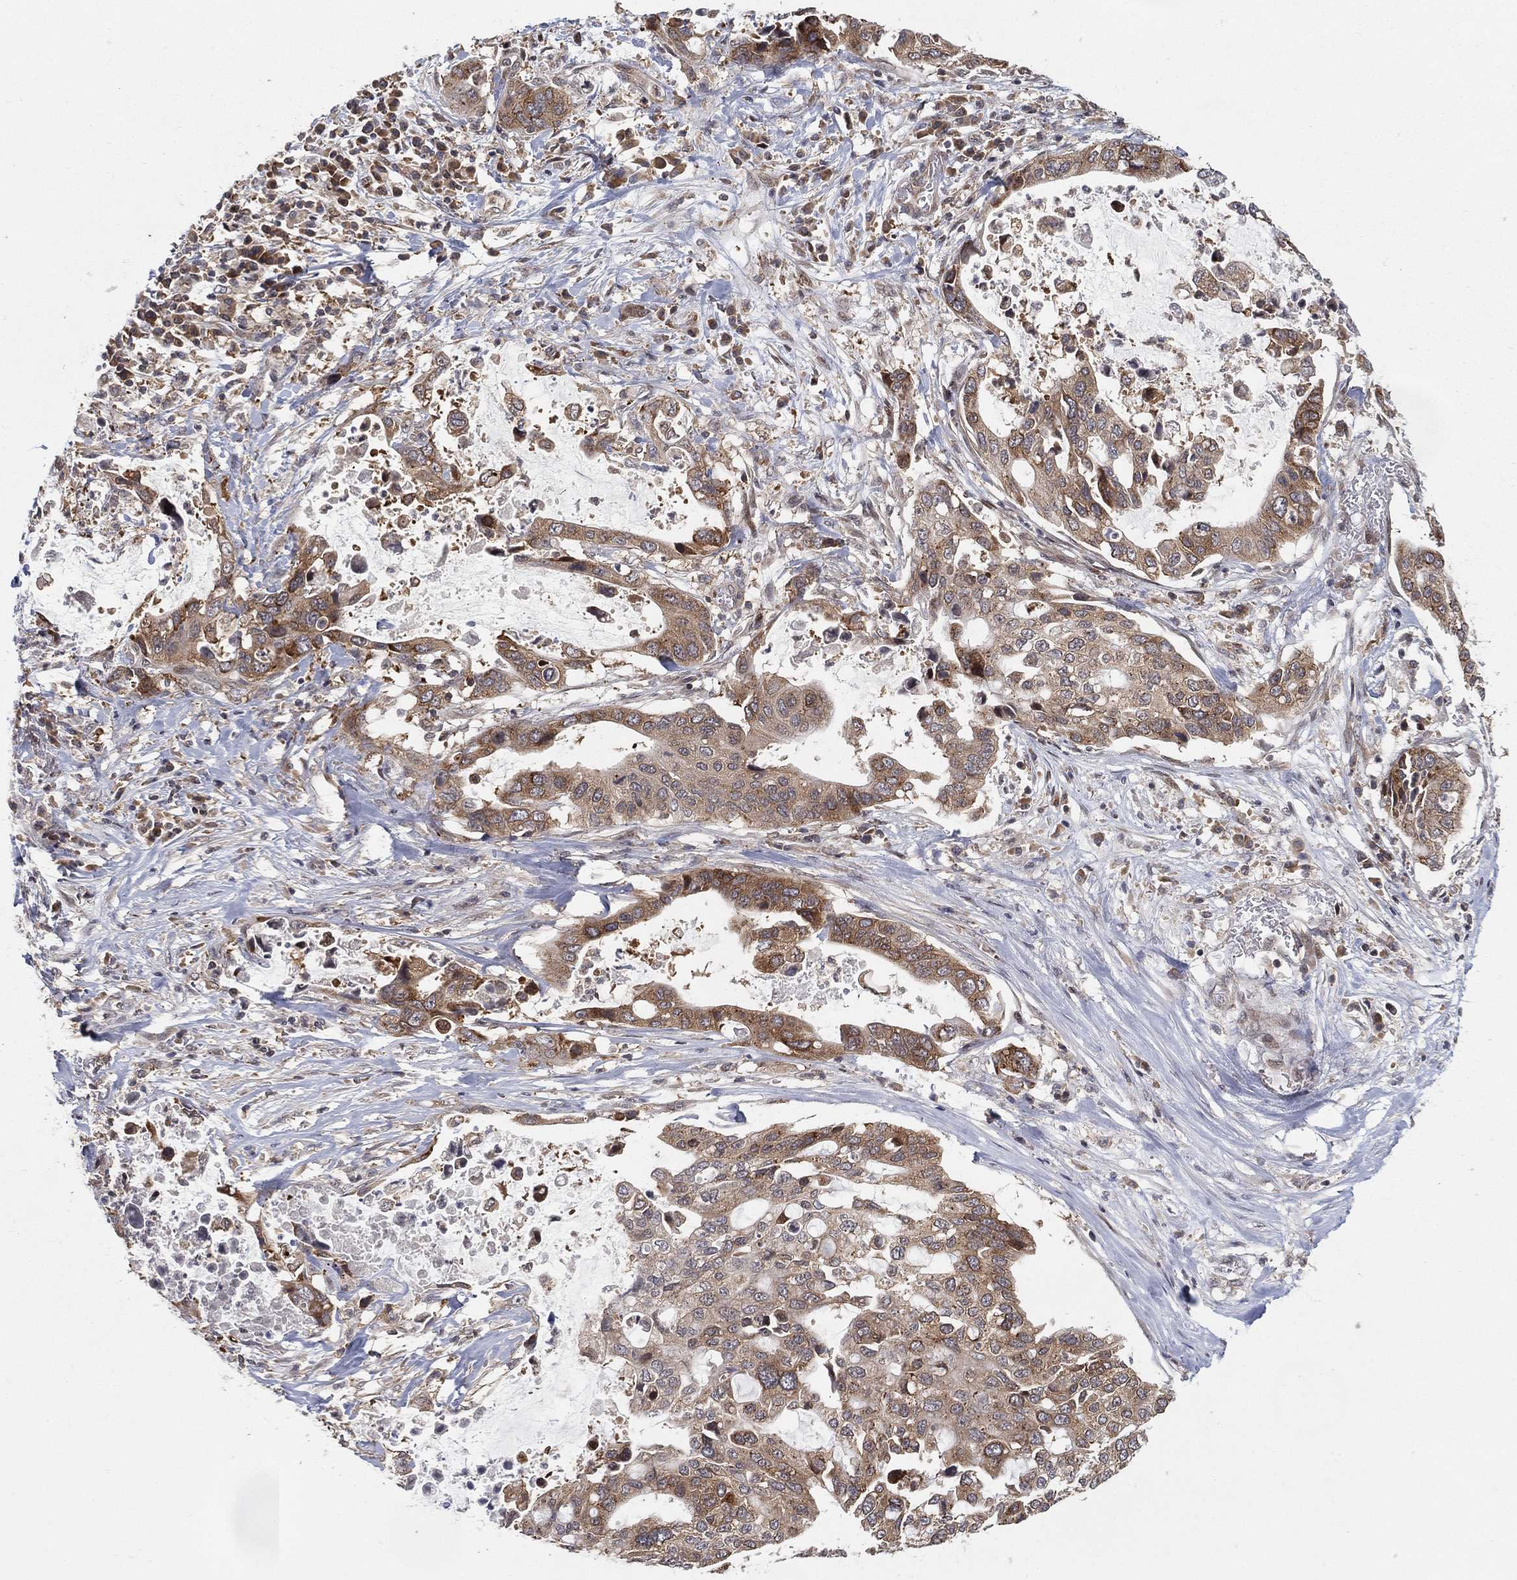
{"staining": {"intensity": "moderate", "quantity": ">75%", "location": "cytoplasmic/membranous"}, "tissue": "stomach cancer", "cell_type": "Tumor cells", "image_type": "cancer", "snomed": [{"axis": "morphology", "description": "Adenocarcinoma, NOS"}, {"axis": "topography", "description": "Stomach"}], "caption": "A brown stain highlights moderate cytoplasmic/membranous positivity of a protein in human adenocarcinoma (stomach) tumor cells.", "gene": "TMTC4", "patient": {"sex": "male", "age": 54}}